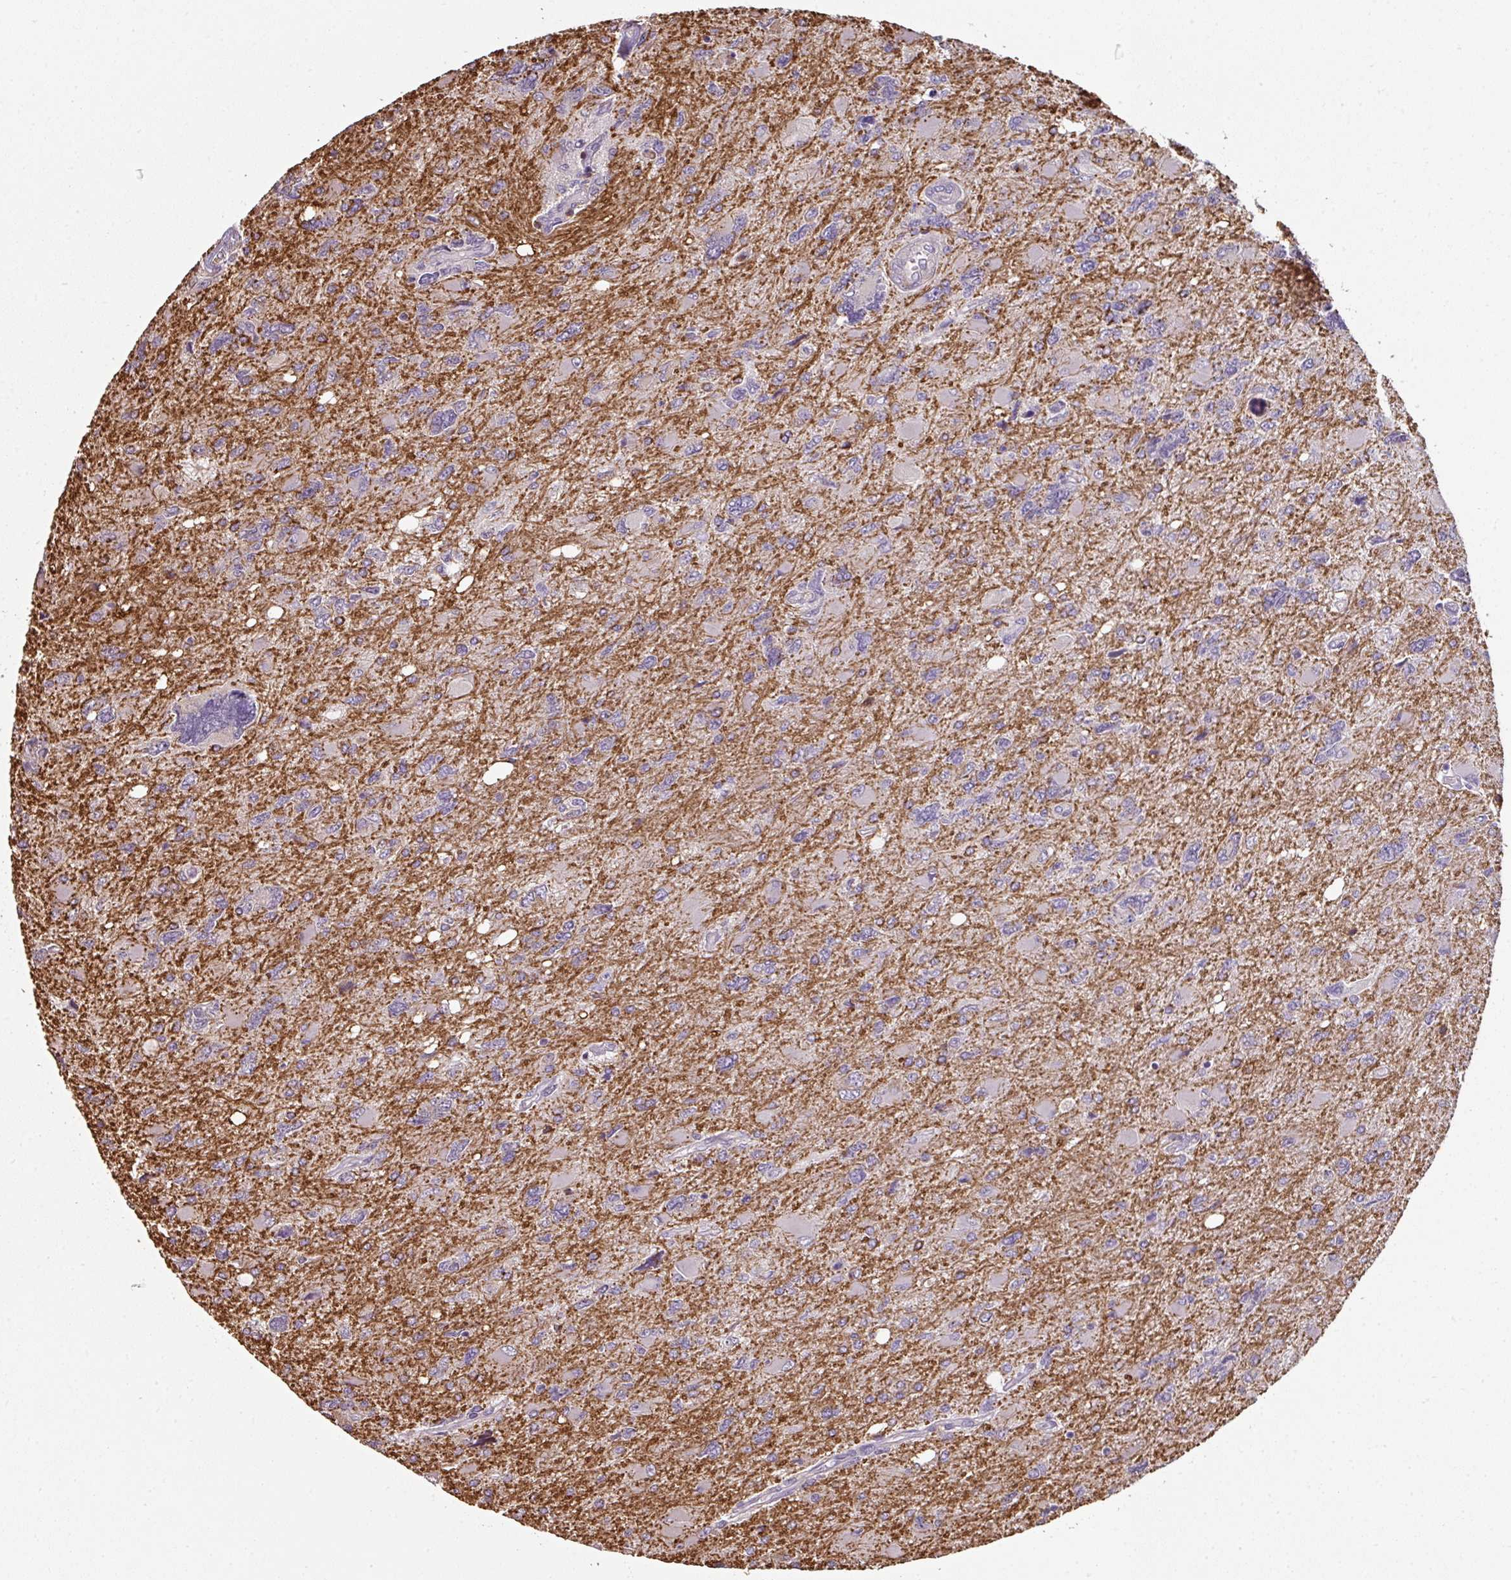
{"staining": {"intensity": "negative", "quantity": "none", "location": "none"}, "tissue": "glioma", "cell_type": "Tumor cells", "image_type": "cancer", "snomed": [{"axis": "morphology", "description": "Glioma, malignant, High grade"}, {"axis": "topography", "description": "Brain"}], "caption": "This is an immunohistochemistry (IHC) micrograph of glioma. There is no staining in tumor cells.", "gene": "OLFML2B", "patient": {"sex": "male", "age": 67}}